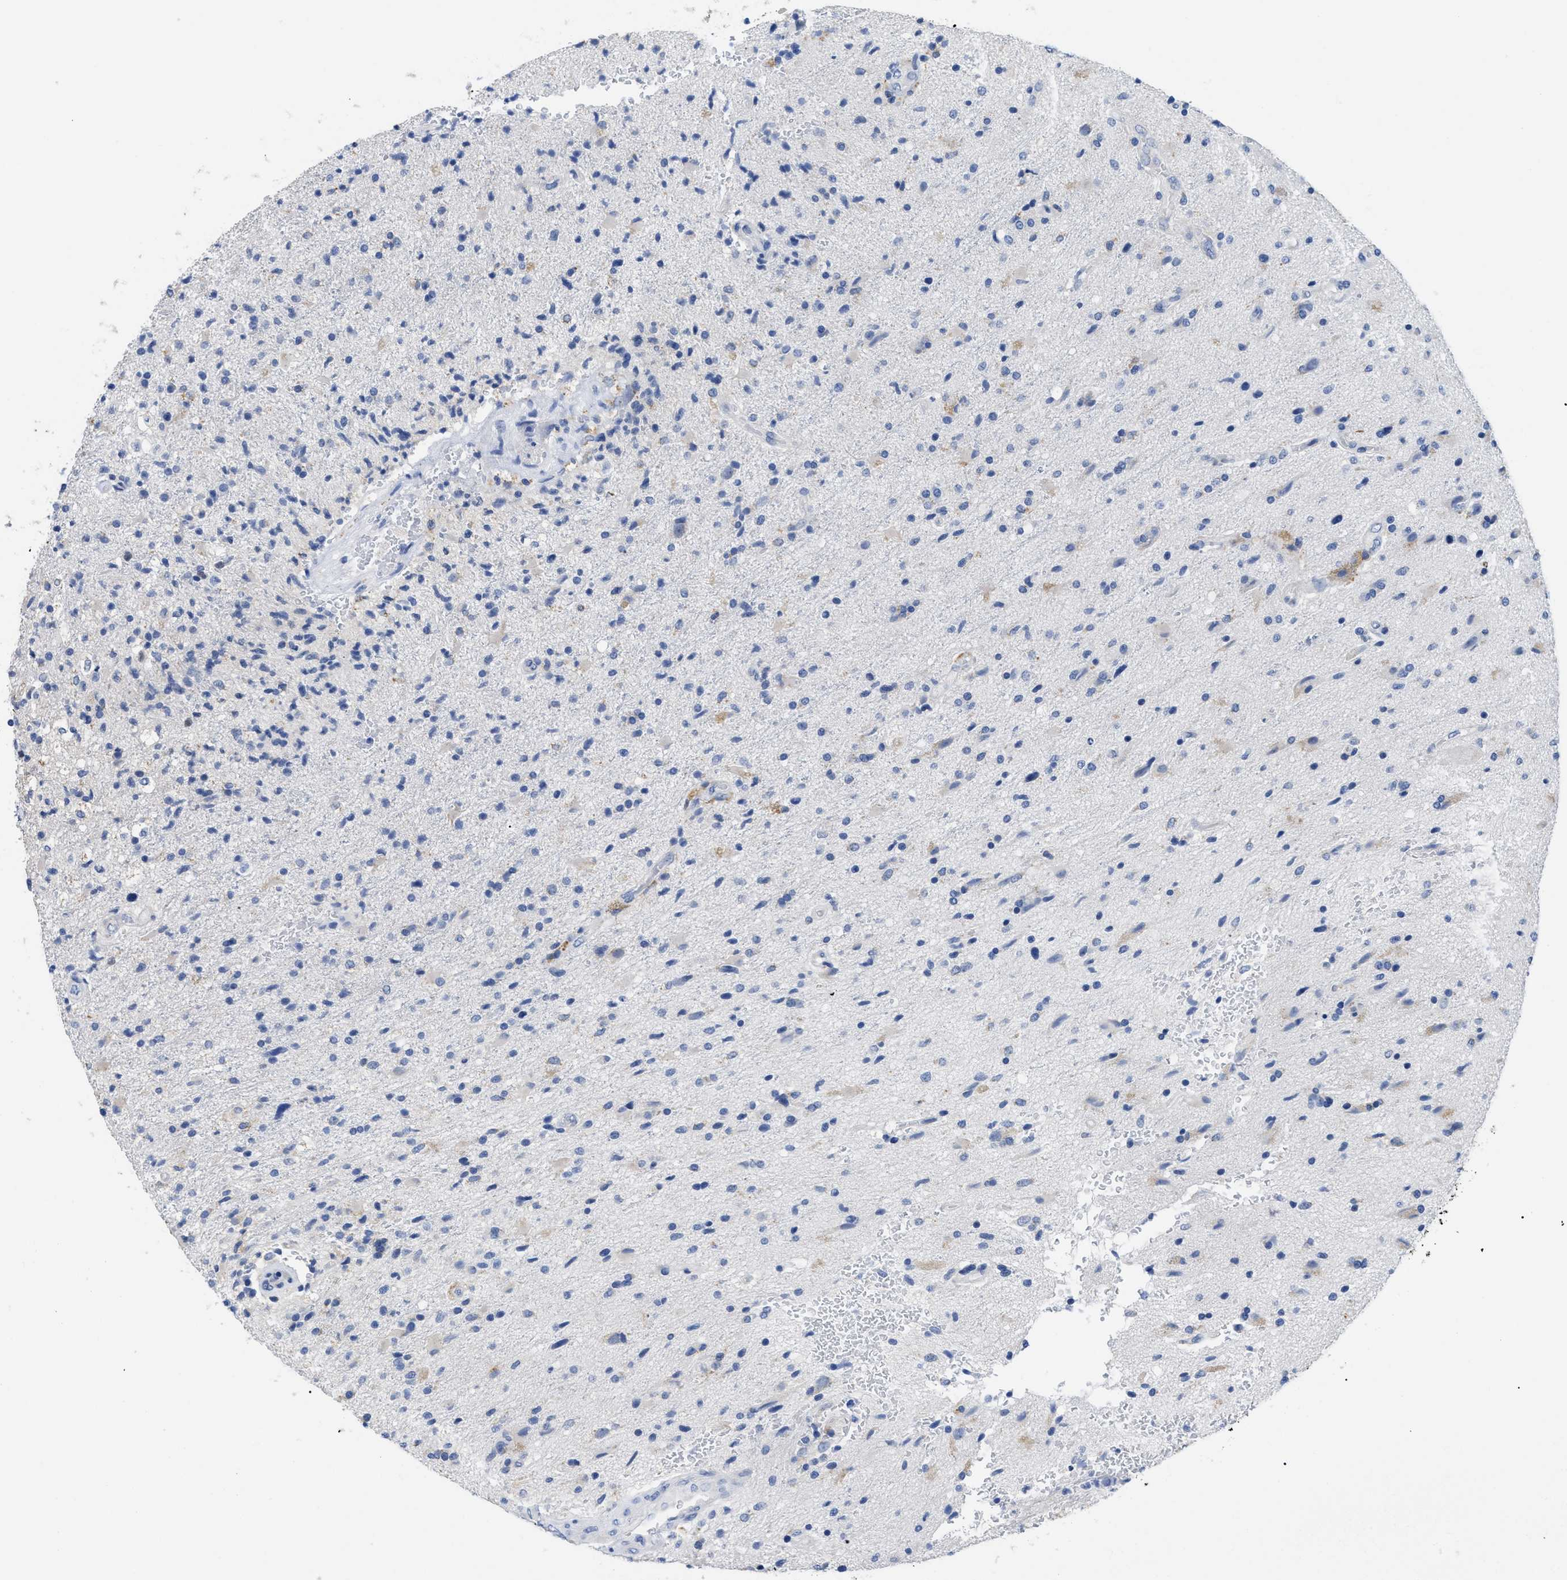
{"staining": {"intensity": "negative", "quantity": "none", "location": "none"}, "tissue": "glioma", "cell_type": "Tumor cells", "image_type": "cancer", "snomed": [{"axis": "morphology", "description": "Glioma, malignant, High grade"}, {"axis": "topography", "description": "Brain"}], "caption": "A photomicrograph of human glioma is negative for staining in tumor cells. The staining was performed using DAB to visualize the protein expression in brown, while the nuclei were stained in blue with hematoxylin (Magnification: 20x).", "gene": "APOBEC2", "patient": {"sex": "male", "age": 72}}